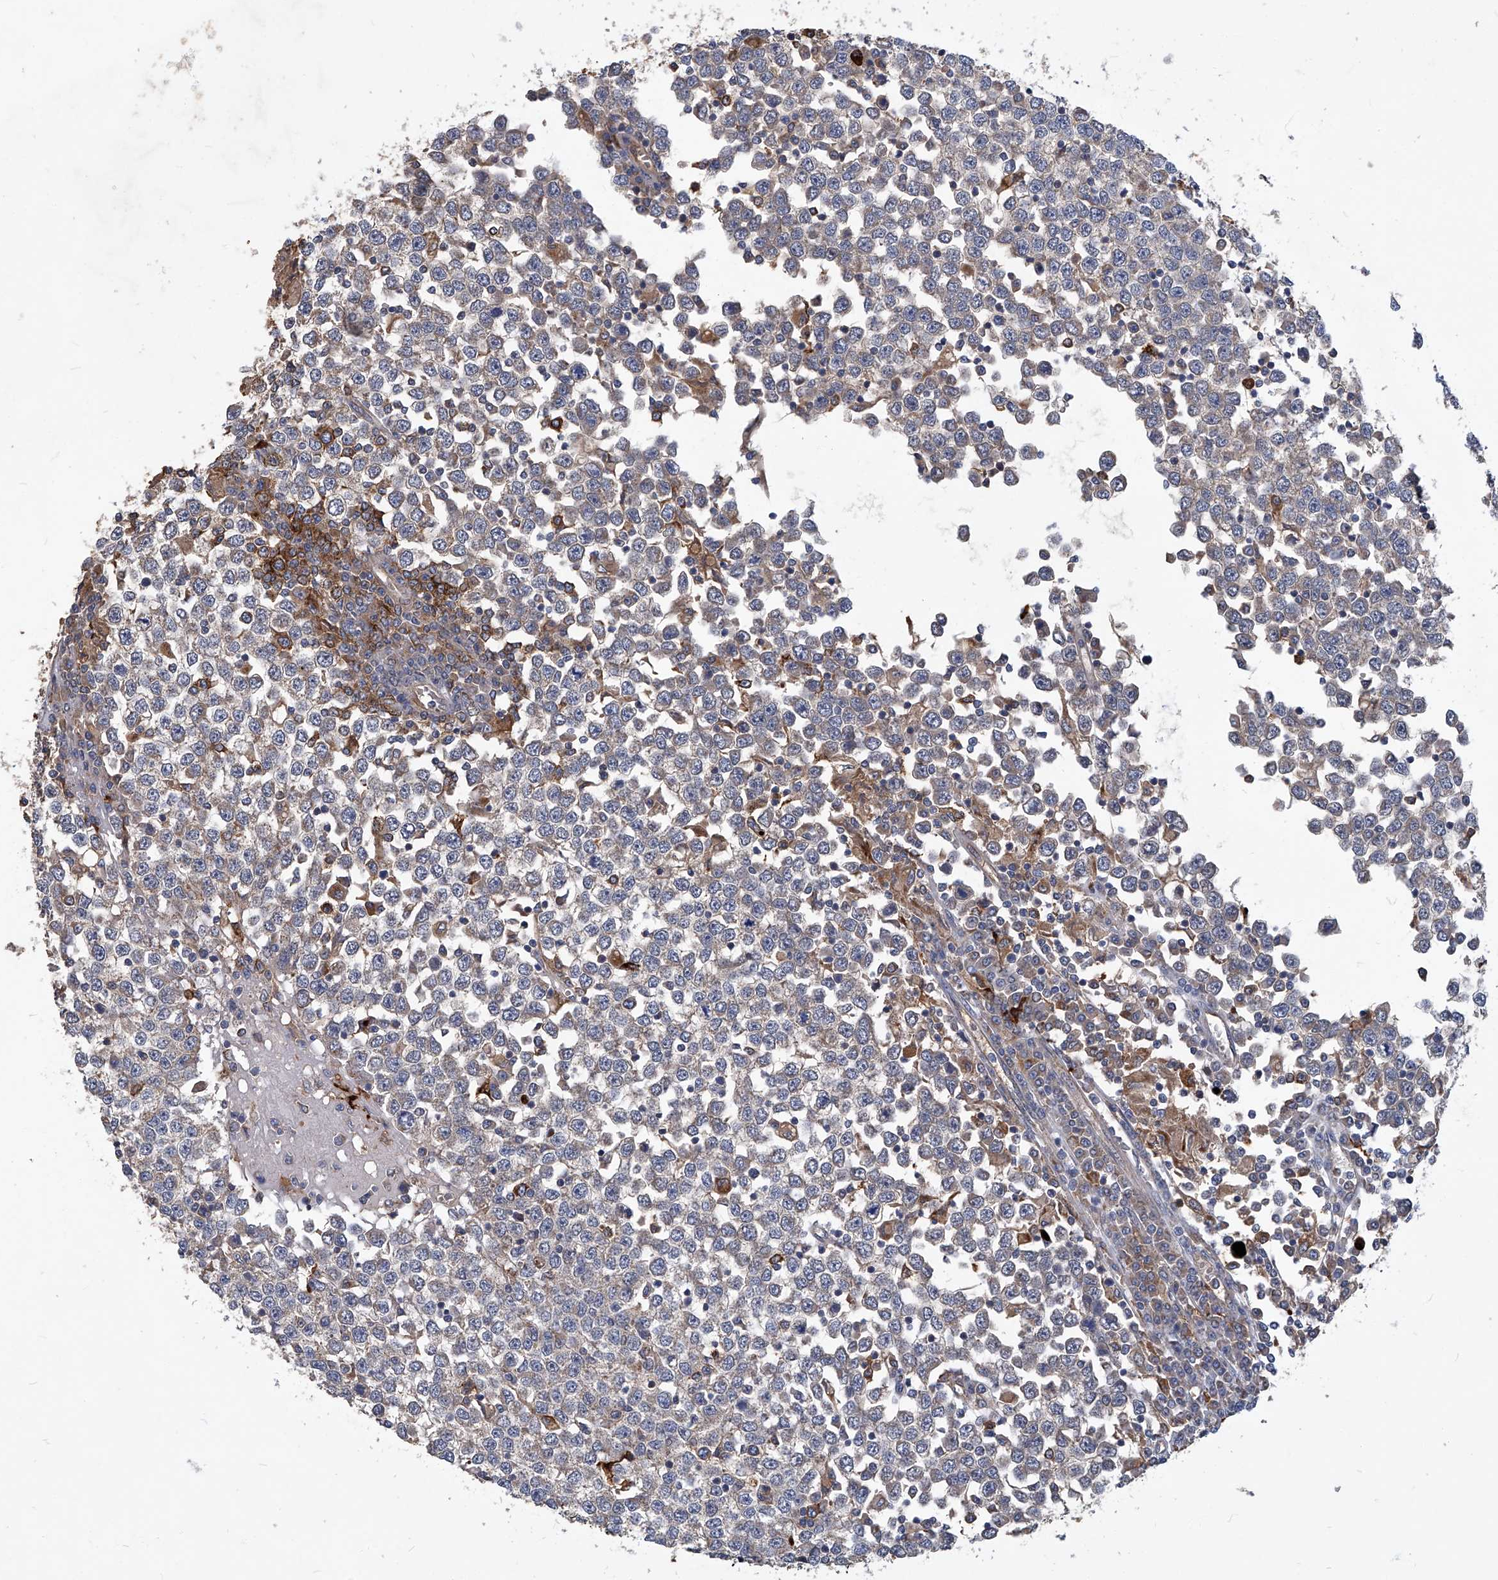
{"staining": {"intensity": "weak", "quantity": "25%-75%", "location": "cytoplasmic/membranous"}, "tissue": "testis cancer", "cell_type": "Tumor cells", "image_type": "cancer", "snomed": [{"axis": "morphology", "description": "Seminoma, NOS"}, {"axis": "topography", "description": "Testis"}], "caption": "Human testis cancer stained for a protein (brown) demonstrates weak cytoplasmic/membranous positive positivity in about 25%-75% of tumor cells.", "gene": "TNFRSF13B", "patient": {"sex": "male", "age": 65}}